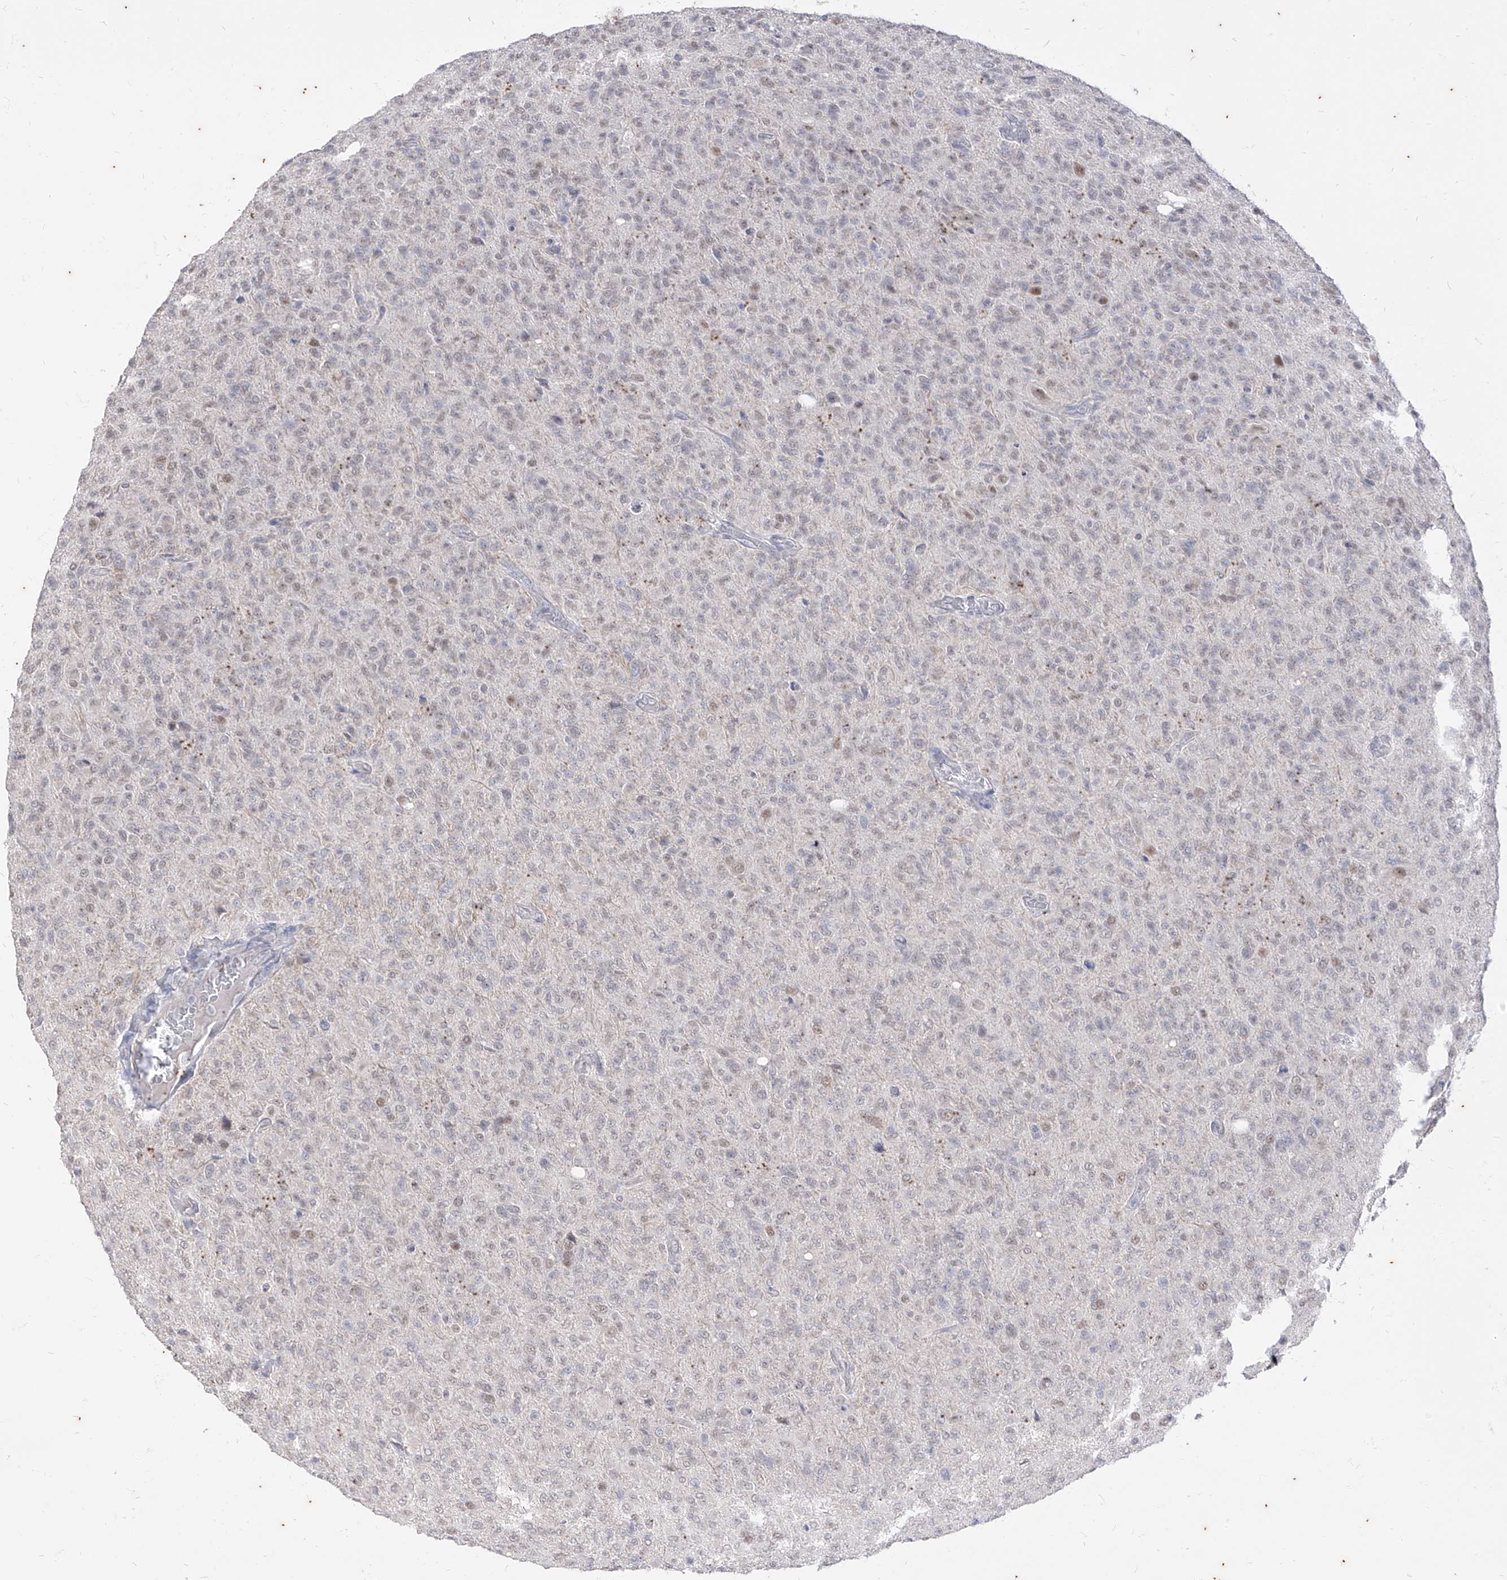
{"staining": {"intensity": "weak", "quantity": "<25%", "location": "nuclear"}, "tissue": "glioma", "cell_type": "Tumor cells", "image_type": "cancer", "snomed": [{"axis": "morphology", "description": "Glioma, malignant, High grade"}, {"axis": "topography", "description": "Brain"}], "caption": "There is no significant staining in tumor cells of glioma.", "gene": "PHF20L1", "patient": {"sex": "female", "age": 57}}